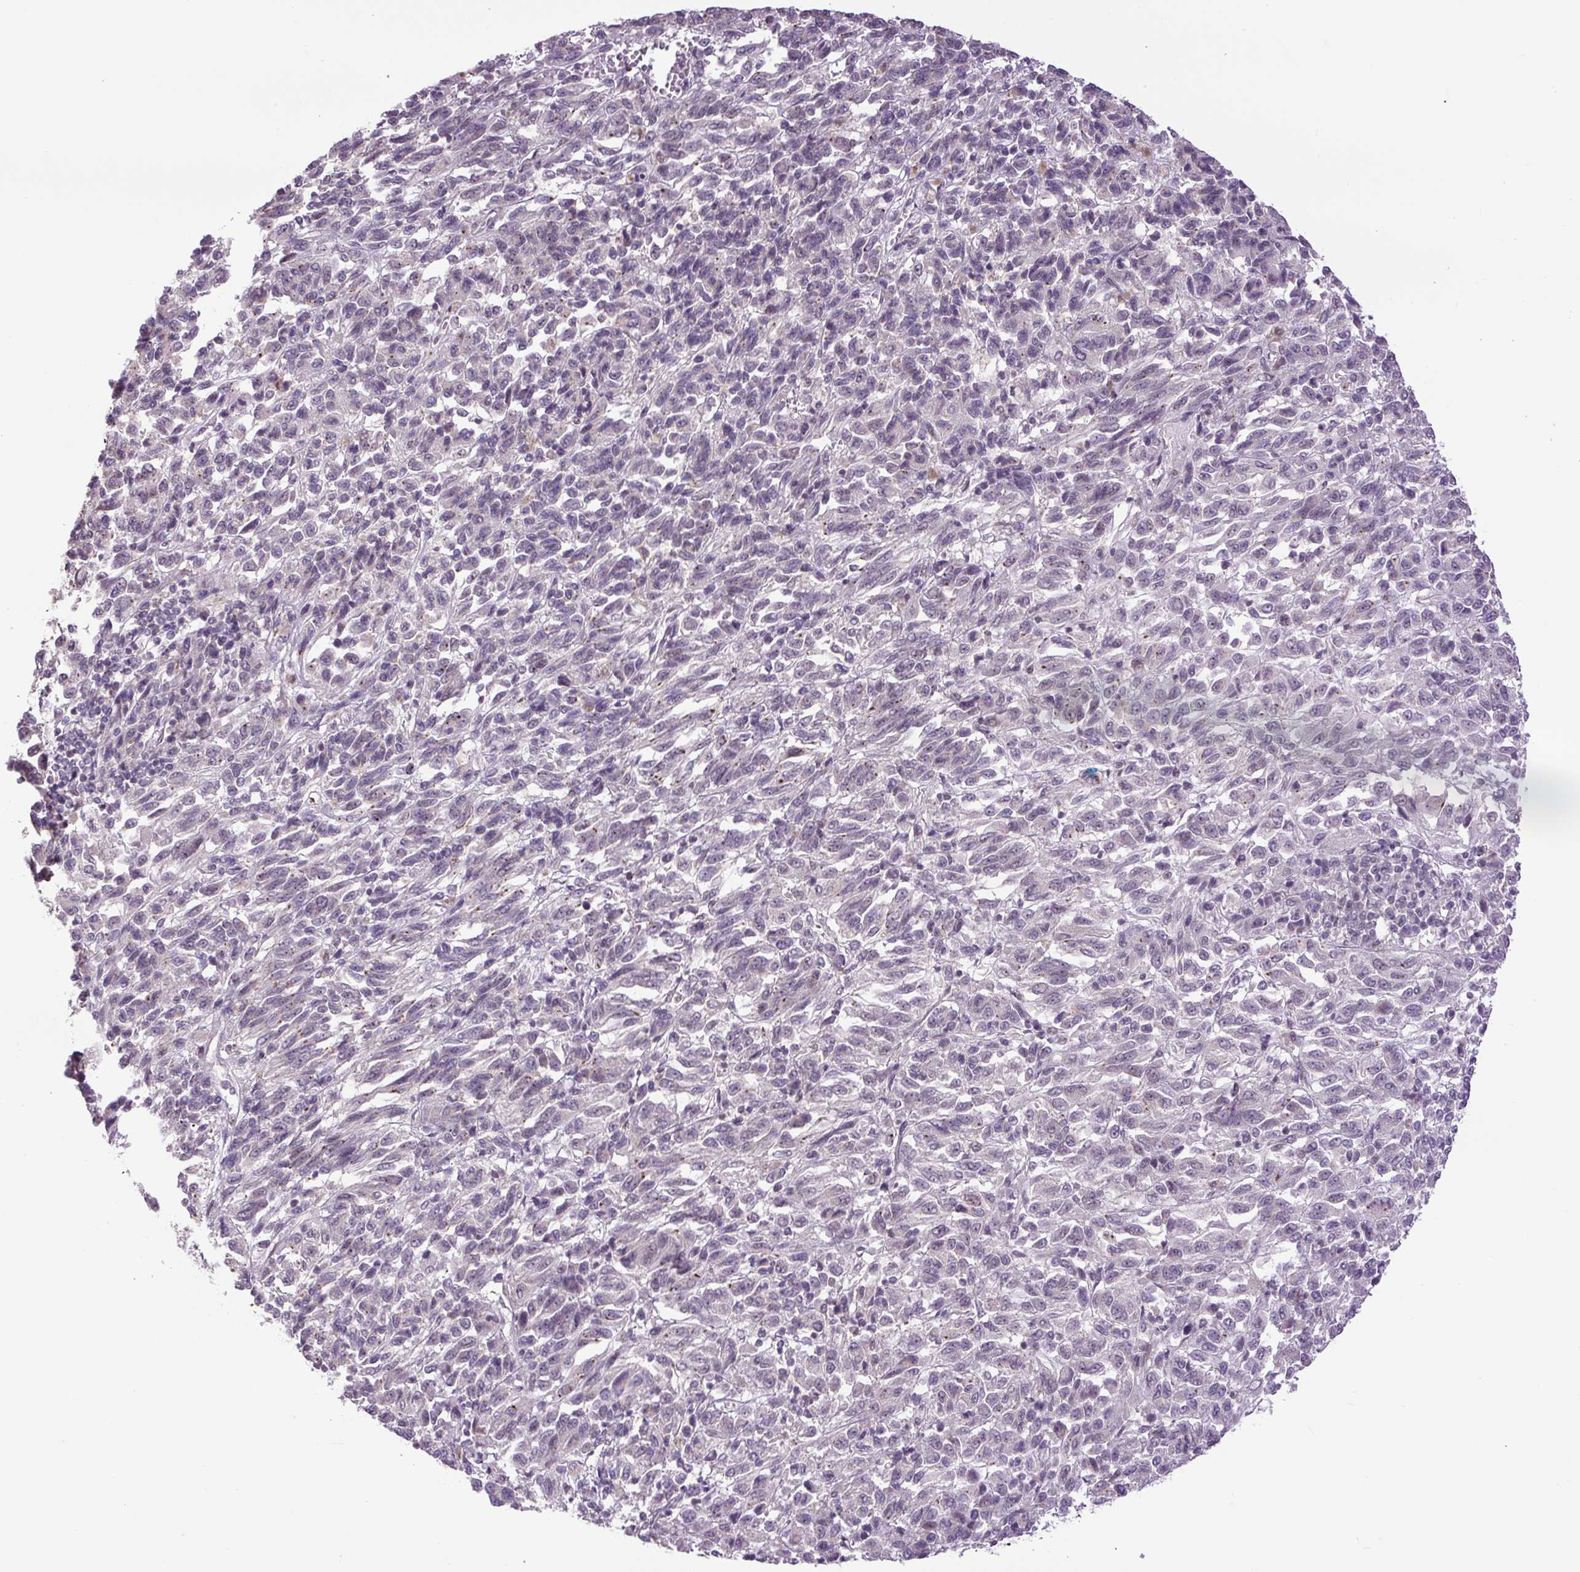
{"staining": {"intensity": "negative", "quantity": "none", "location": "none"}, "tissue": "melanoma", "cell_type": "Tumor cells", "image_type": "cancer", "snomed": [{"axis": "morphology", "description": "Malignant melanoma, Metastatic site"}, {"axis": "topography", "description": "Lung"}], "caption": "This is an IHC photomicrograph of malignant melanoma (metastatic site). There is no positivity in tumor cells.", "gene": "KPNA1", "patient": {"sex": "male", "age": 64}}